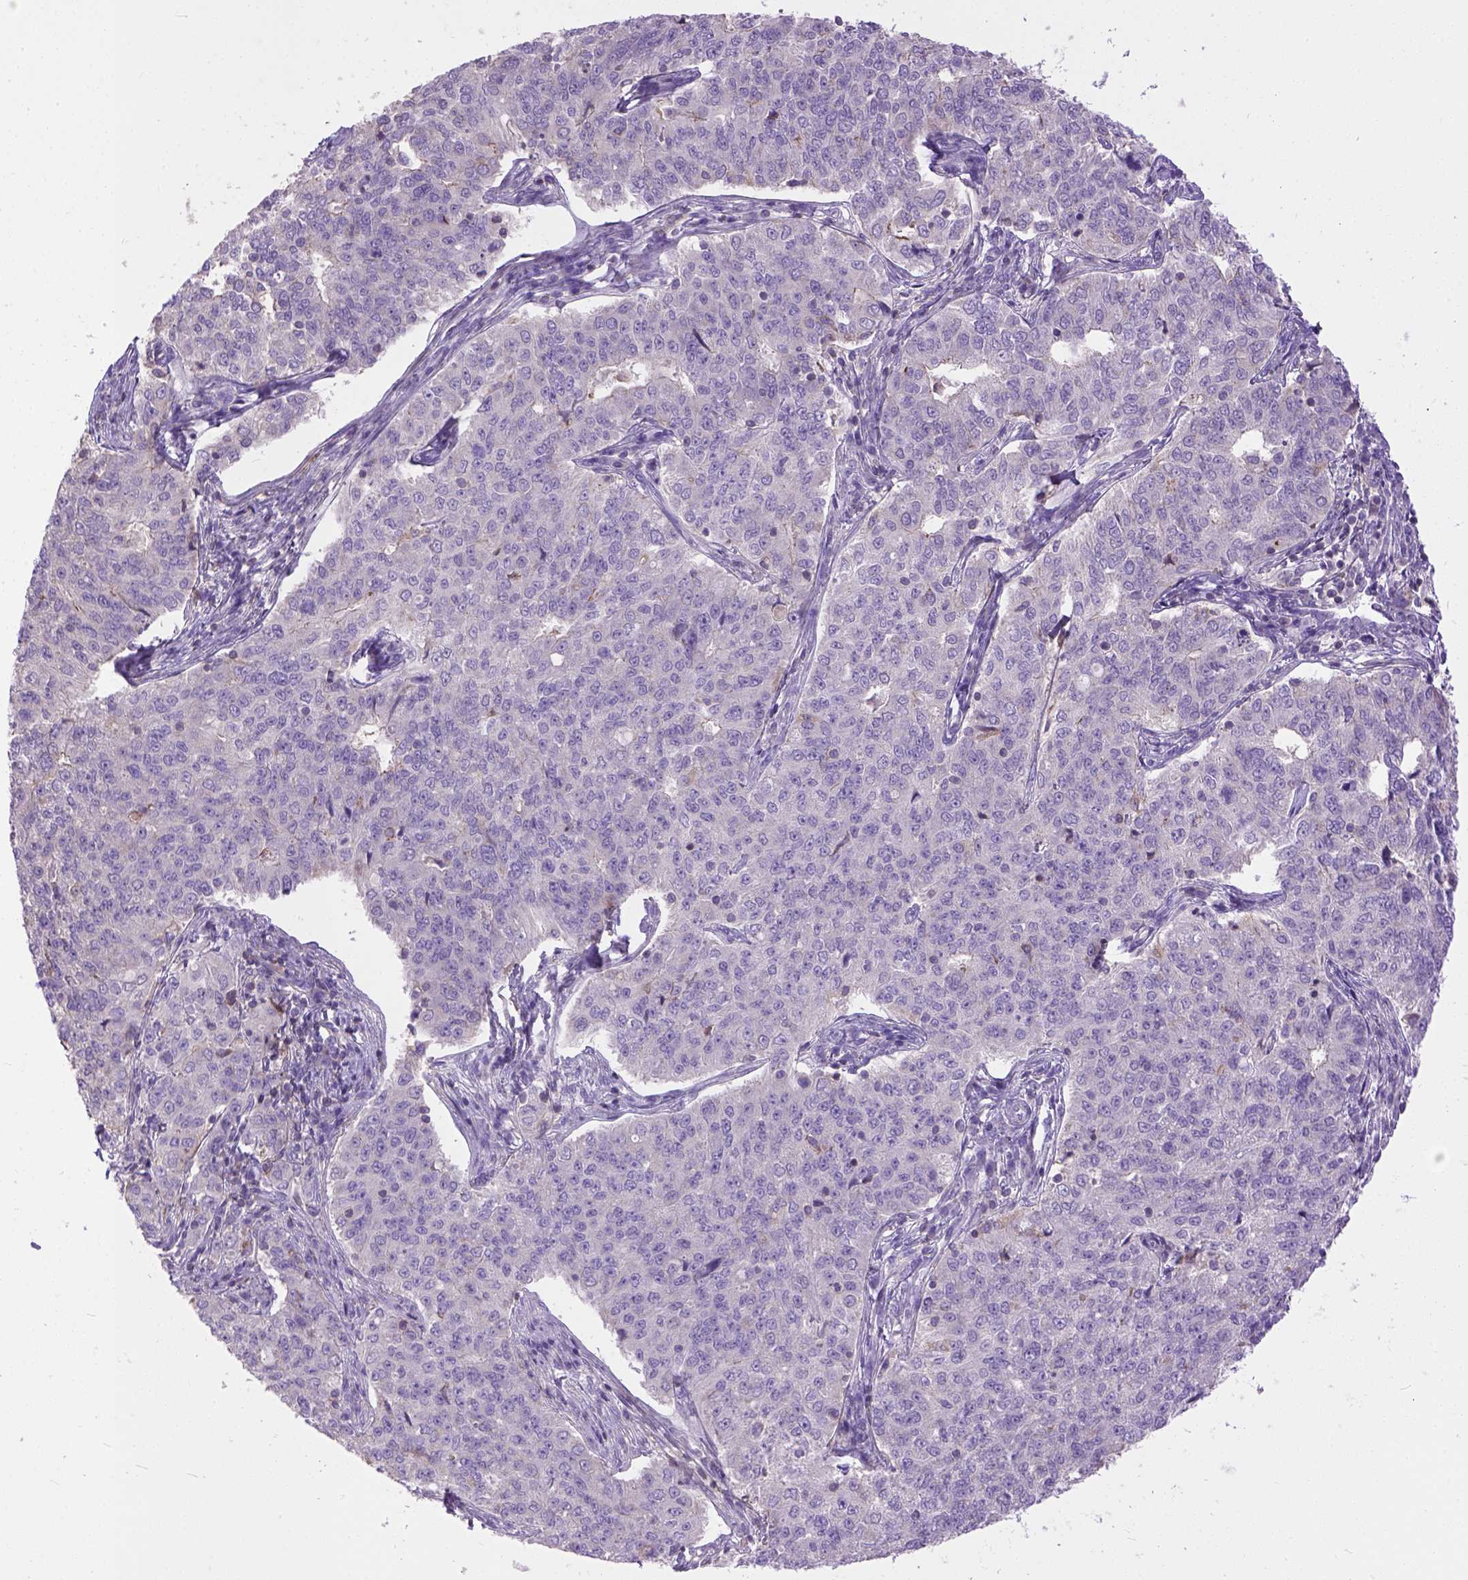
{"staining": {"intensity": "negative", "quantity": "none", "location": "none"}, "tissue": "endometrial cancer", "cell_type": "Tumor cells", "image_type": "cancer", "snomed": [{"axis": "morphology", "description": "Adenocarcinoma, NOS"}, {"axis": "topography", "description": "Endometrium"}], "caption": "A high-resolution image shows immunohistochemistry (IHC) staining of endometrial adenocarcinoma, which displays no significant expression in tumor cells.", "gene": "BANF2", "patient": {"sex": "female", "age": 43}}